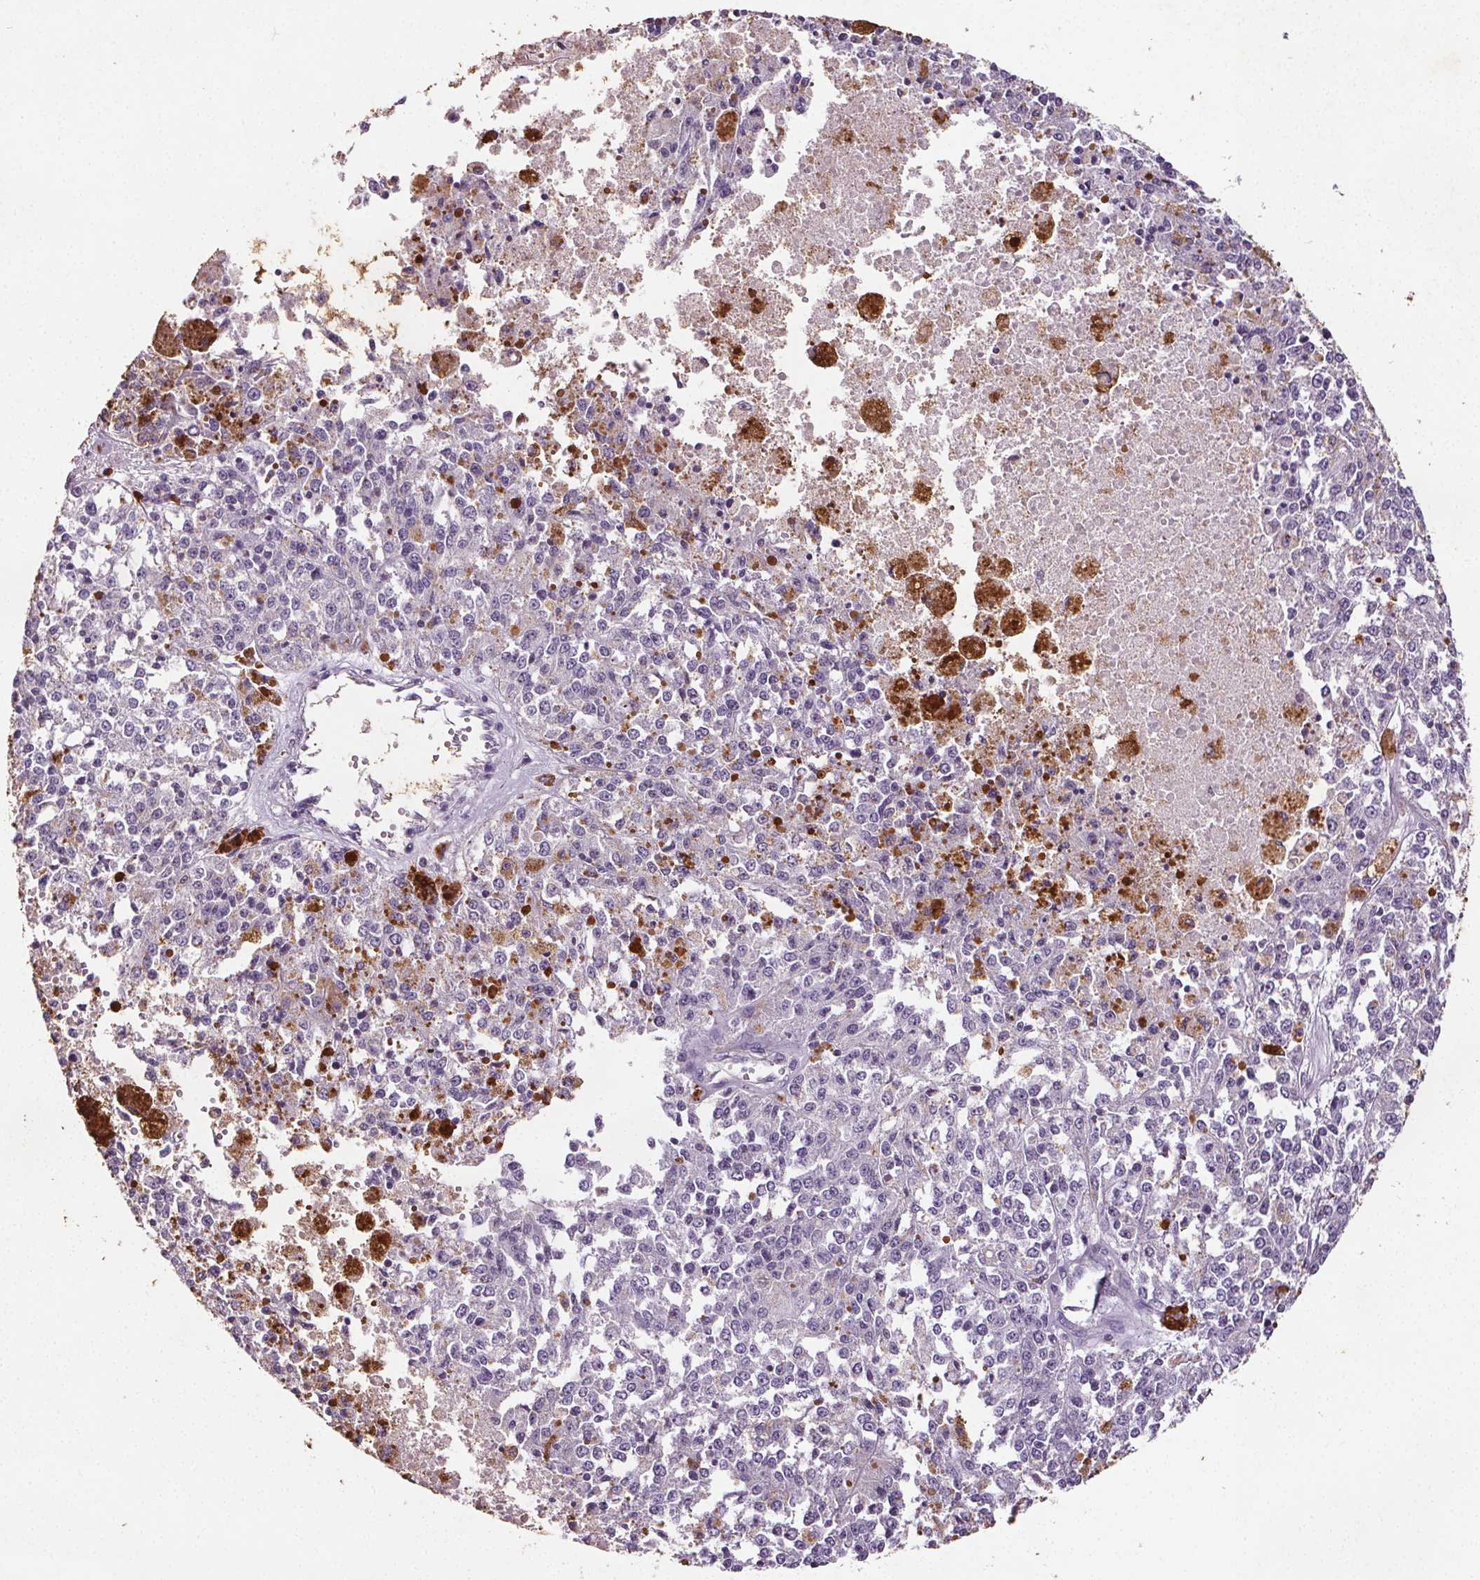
{"staining": {"intensity": "negative", "quantity": "none", "location": "none"}, "tissue": "melanoma", "cell_type": "Tumor cells", "image_type": "cancer", "snomed": [{"axis": "morphology", "description": "Malignant melanoma, Metastatic site"}, {"axis": "topography", "description": "Lymph node"}], "caption": "An image of malignant melanoma (metastatic site) stained for a protein reveals no brown staining in tumor cells.", "gene": "C19orf84", "patient": {"sex": "female", "age": 64}}